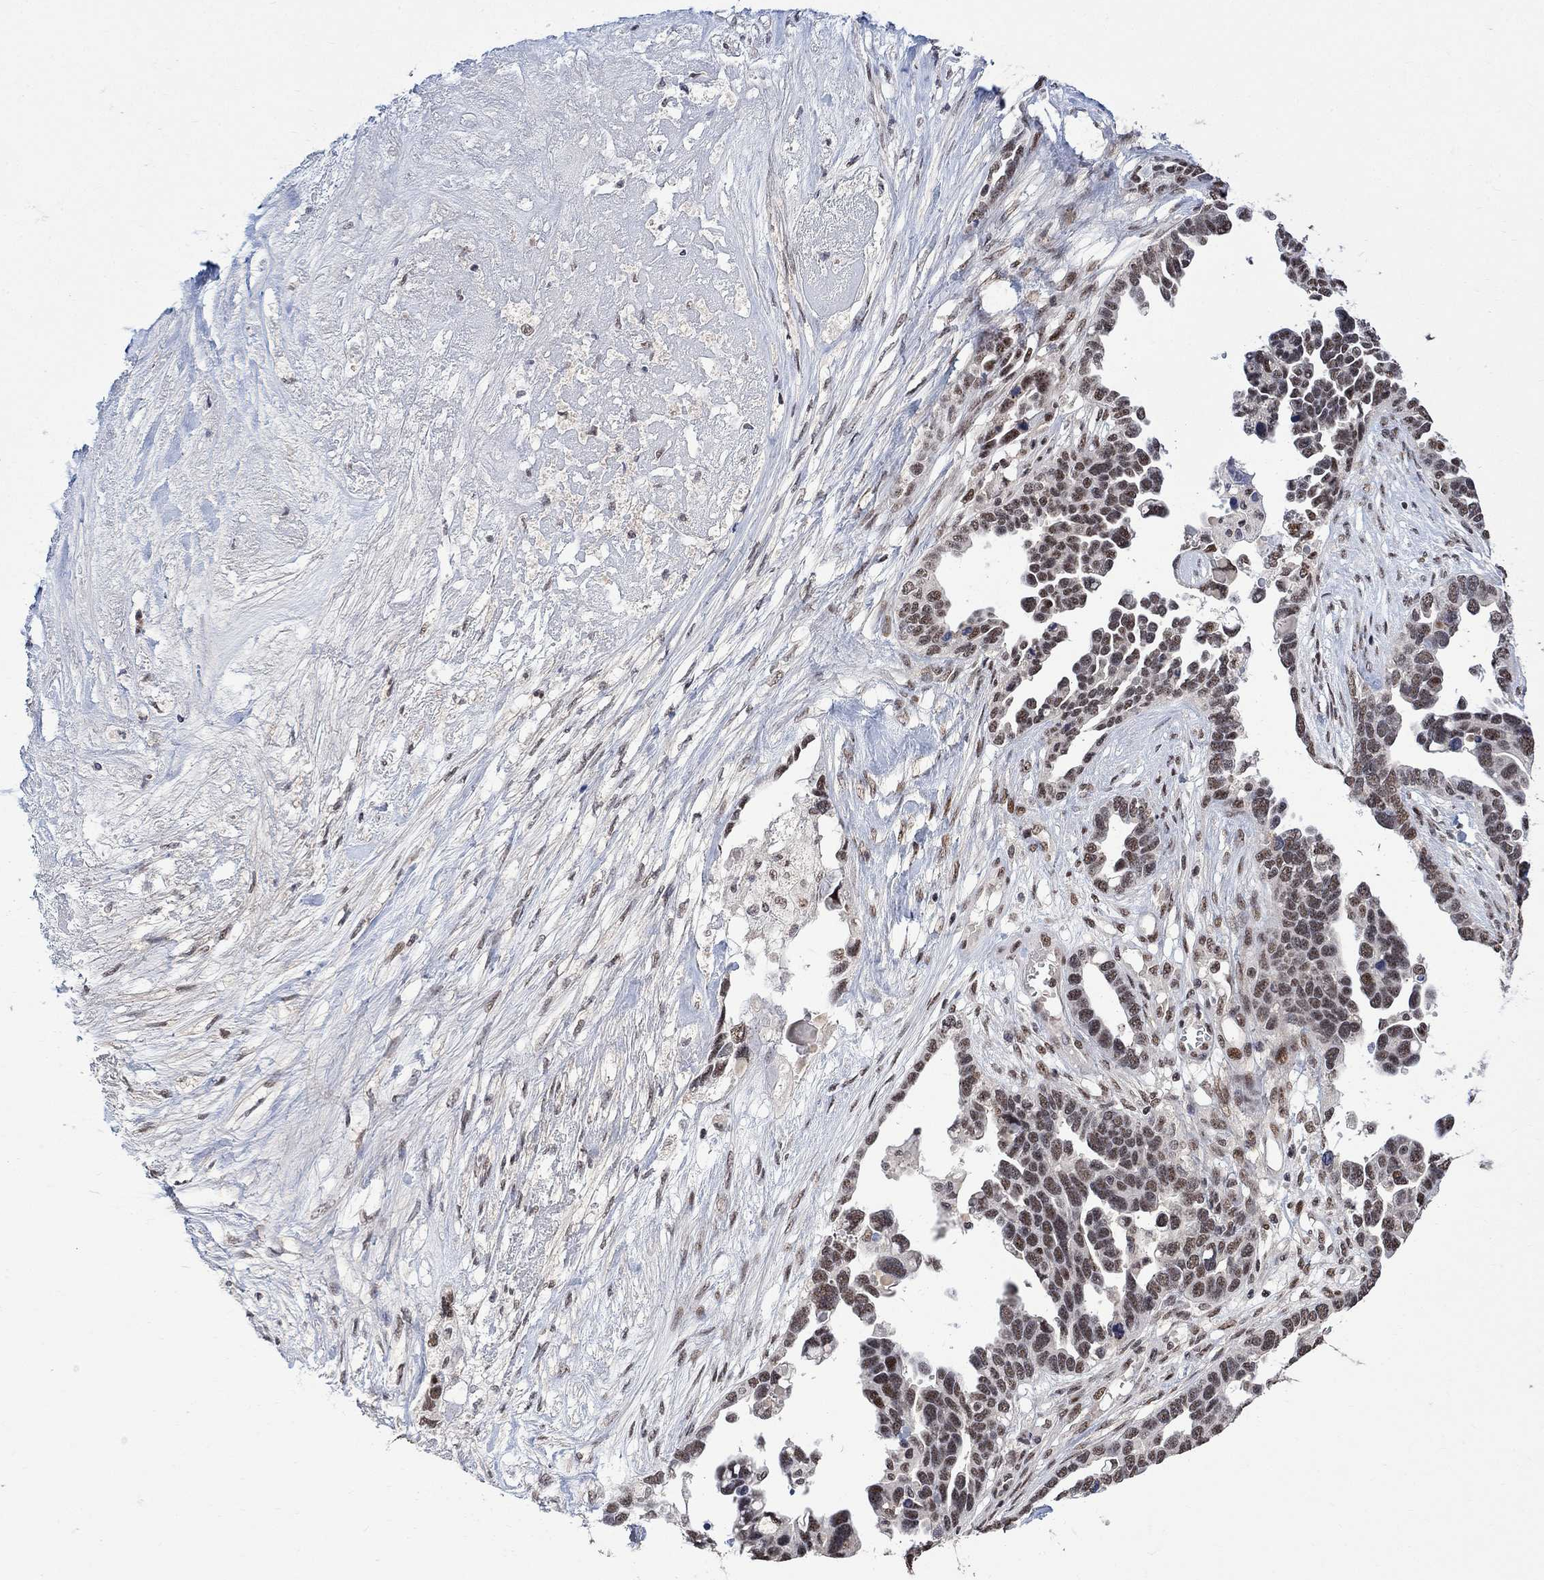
{"staining": {"intensity": "moderate", "quantity": "<25%", "location": "nuclear"}, "tissue": "ovarian cancer", "cell_type": "Tumor cells", "image_type": "cancer", "snomed": [{"axis": "morphology", "description": "Cystadenocarcinoma, serous, NOS"}, {"axis": "topography", "description": "Ovary"}], "caption": "Protein expression analysis of serous cystadenocarcinoma (ovarian) shows moderate nuclear positivity in approximately <25% of tumor cells. (Brightfield microscopy of DAB IHC at high magnification).", "gene": "E4F1", "patient": {"sex": "female", "age": 54}}